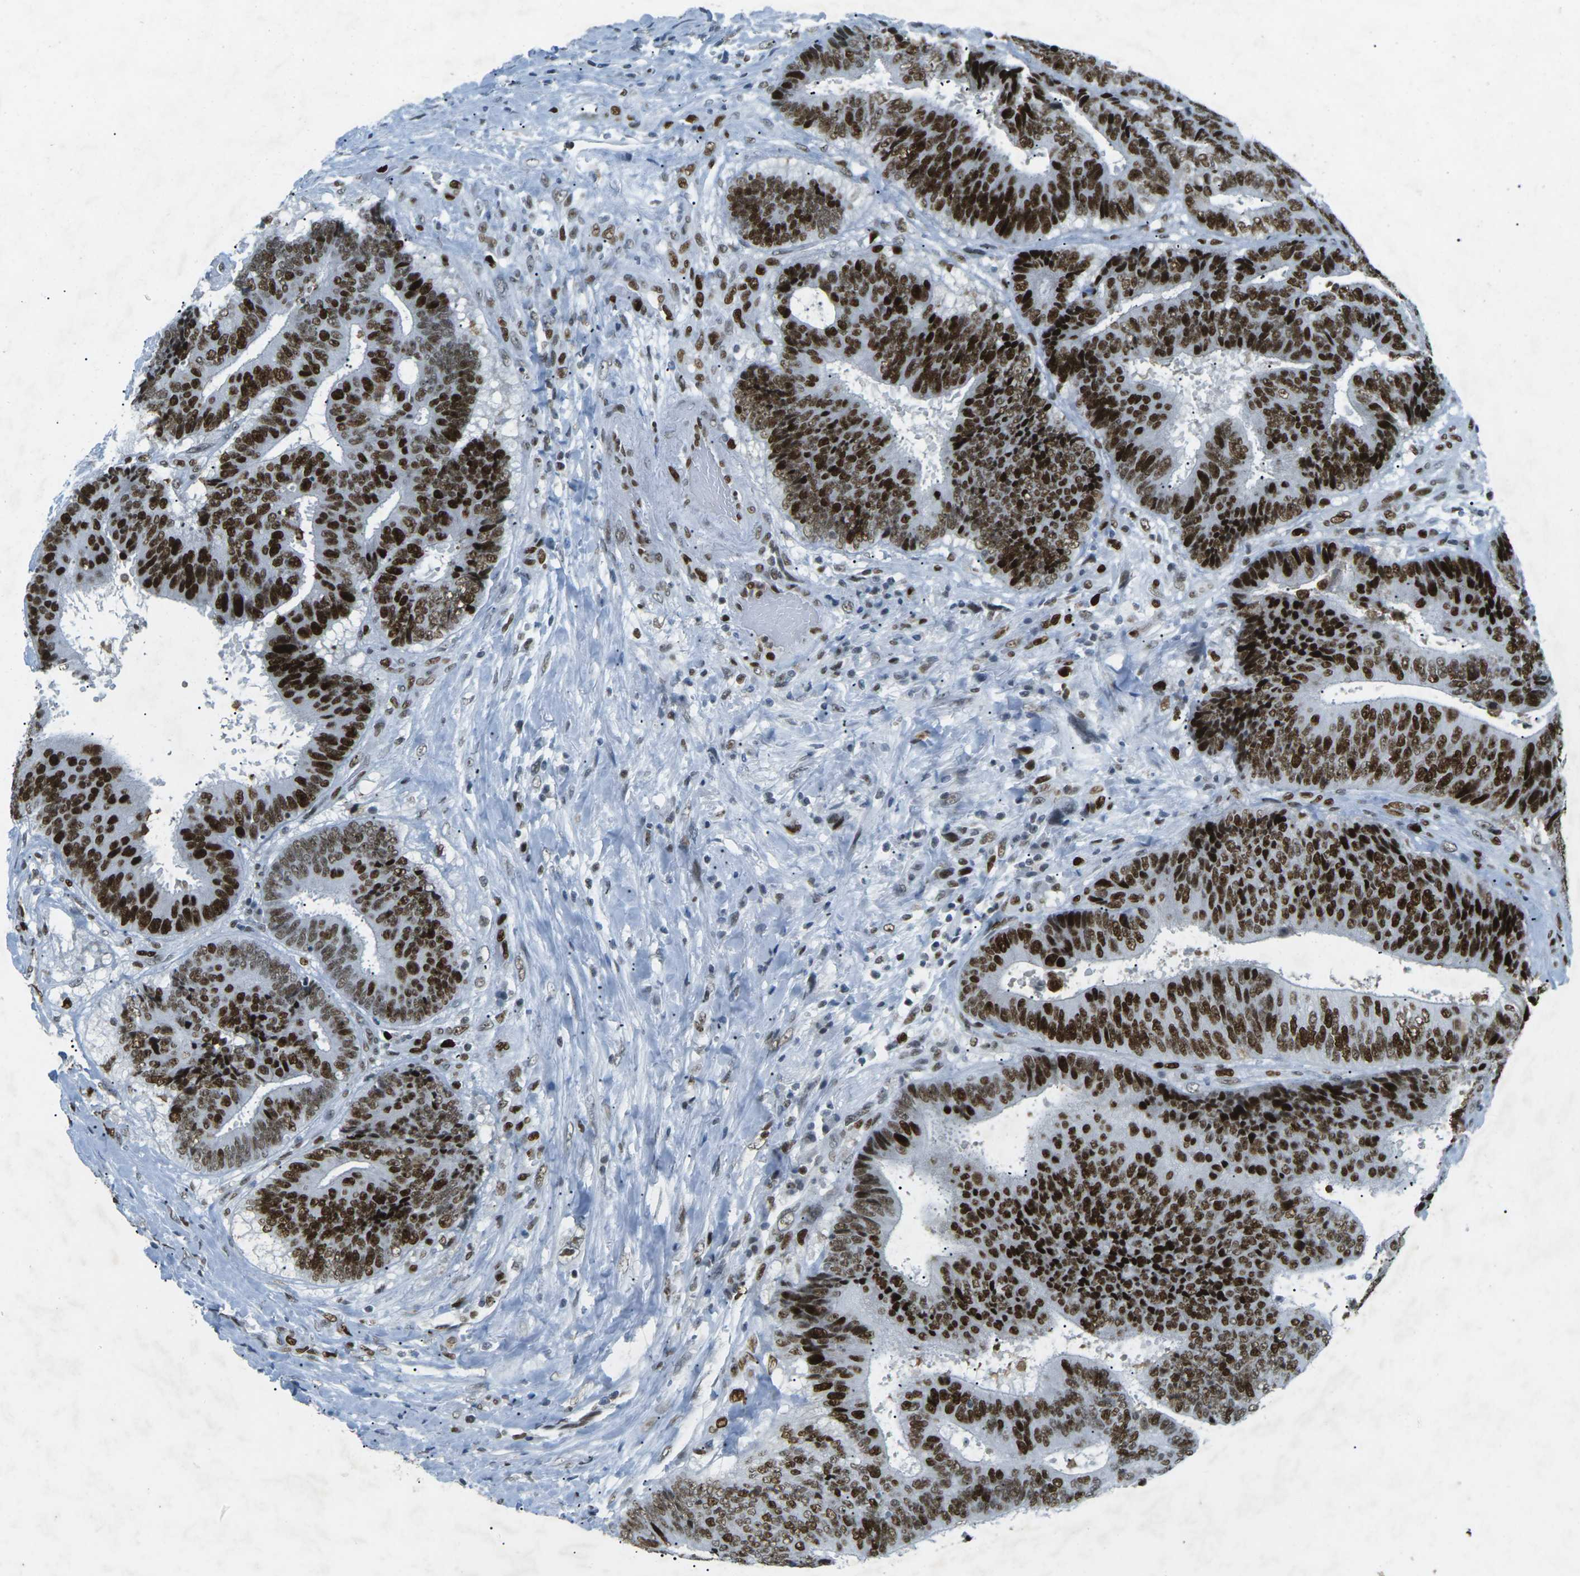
{"staining": {"intensity": "strong", "quantity": ">75%", "location": "nuclear"}, "tissue": "colorectal cancer", "cell_type": "Tumor cells", "image_type": "cancer", "snomed": [{"axis": "morphology", "description": "Adenocarcinoma, NOS"}, {"axis": "topography", "description": "Rectum"}], "caption": "IHC staining of colorectal adenocarcinoma, which shows high levels of strong nuclear positivity in about >75% of tumor cells indicating strong nuclear protein expression. The staining was performed using DAB (brown) for protein detection and nuclei were counterstained in hematoxylin (blue).", "gene": "RB1", "patient": {"sex": "male", "age": 72}}